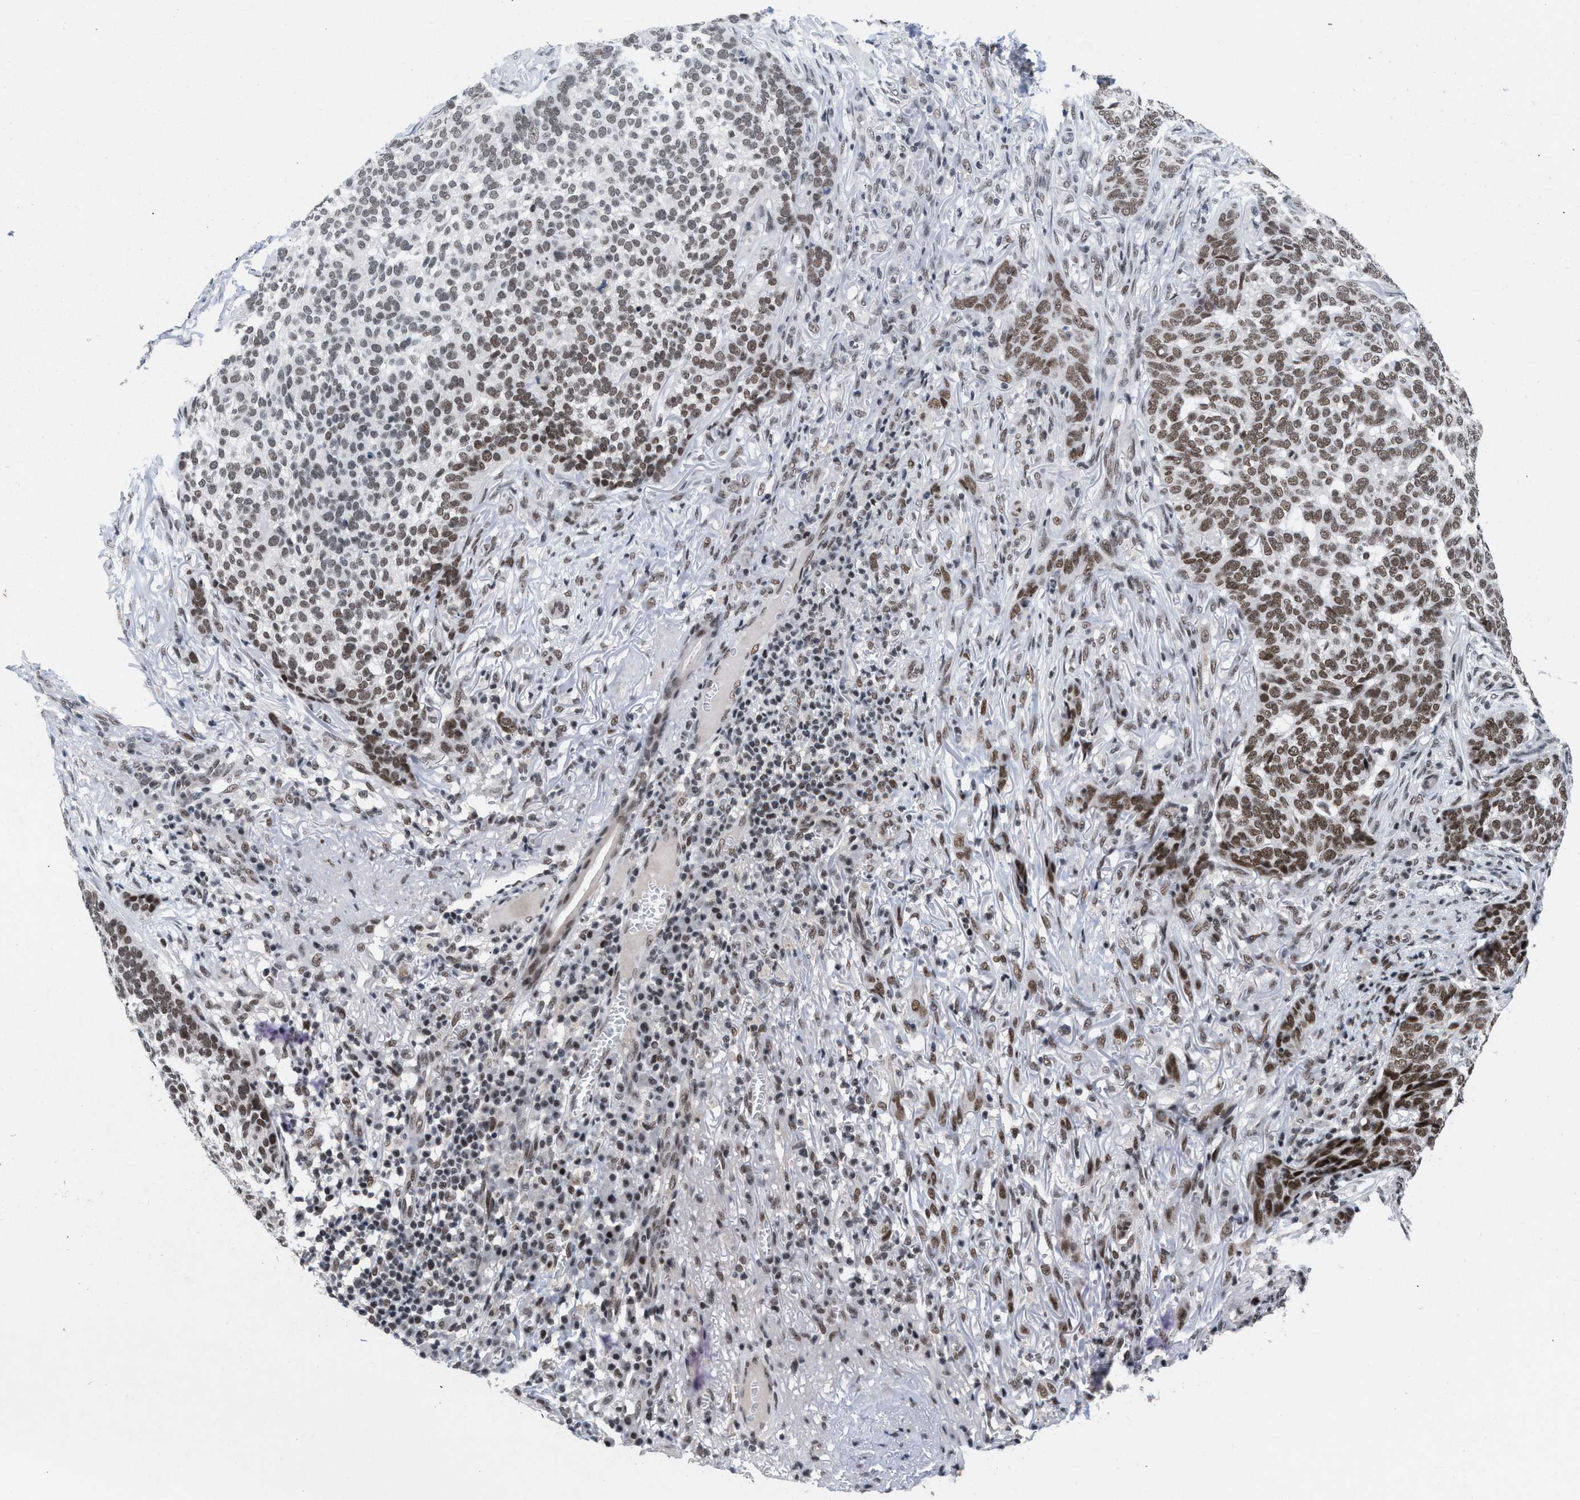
{"staining": {"intensity": "moderate", "quantity": "25%-75%", "location": "nuclear"}, "tissue": "skin cancer", "cell_type": "Tumor cells", "image_type": "cancer", "snomed": [{"axis": "morphology", "description": "Basal cell carcinoma"}, {"axis": "topography", "description": "Skin"}], "caption": "Immunohistochemical staining of human skin cancer (basal cell carcinoma) displays medium levels of moderate nuclear protein expression in approximately 25%-75% of tumor cells.", "gene": "WIZ", "patient": {"sex": "male", "age": 85}}